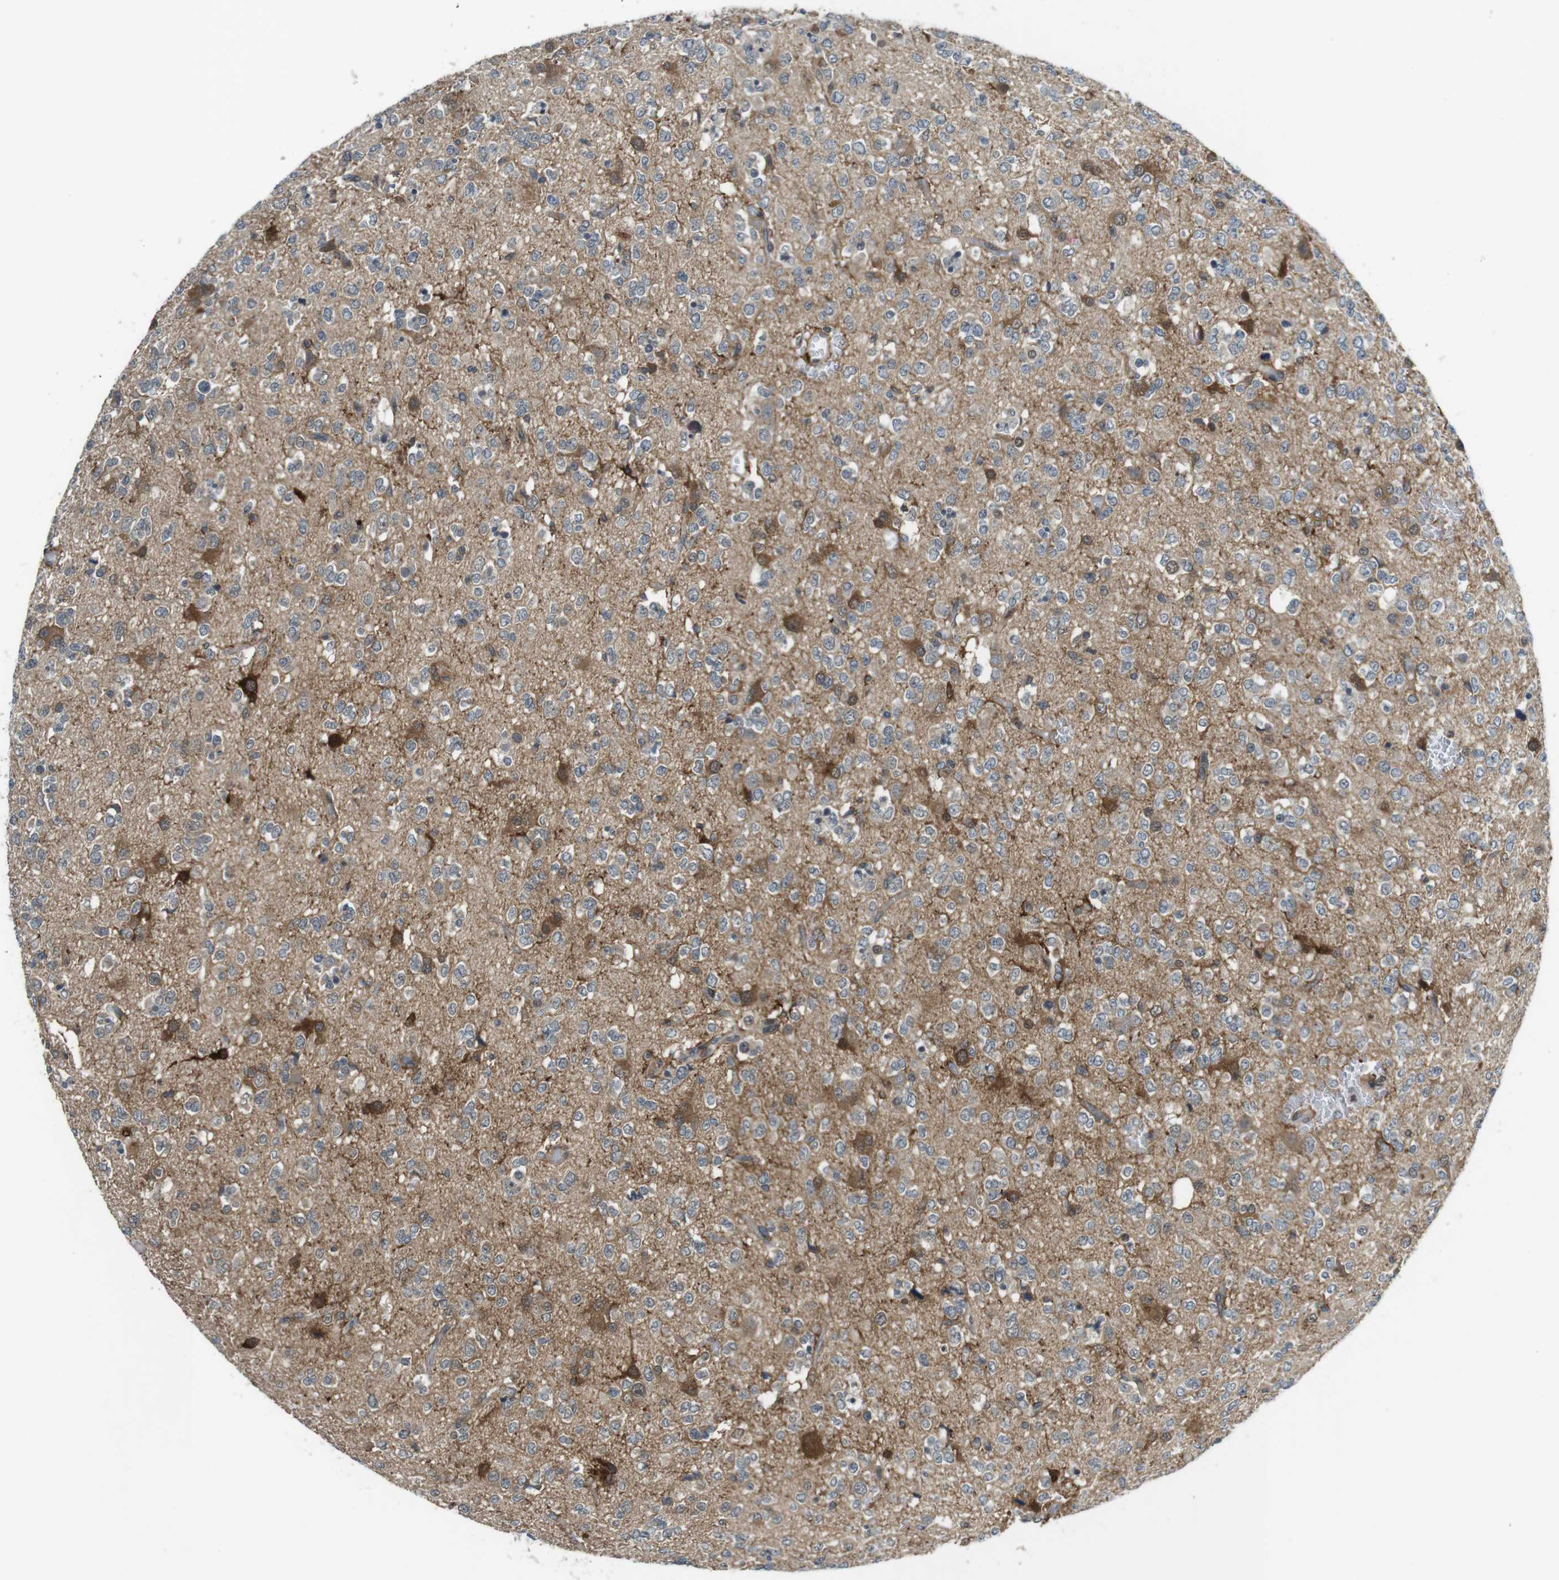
{"staining": {"intensity": "moderate", "quantity": "<25%", "location": "cytoplasmic/membranous"}, "tissue": "glioma", "cell_type": "Tumor cells", "image_type": "cancer", "snomed": [{"axis": "morphology", "description": "Glioma, malignant, Low grade"}, {"axis": "topography", "description": "Brain"}], "caption": "Glioma stained with a brown dye demonstrates moderate cytoplasmic/membranous positive positivity in about <25% of tumor cells.", "gene": "MAPKAPK5", "patient": {"sex": "male", "age": 38}}